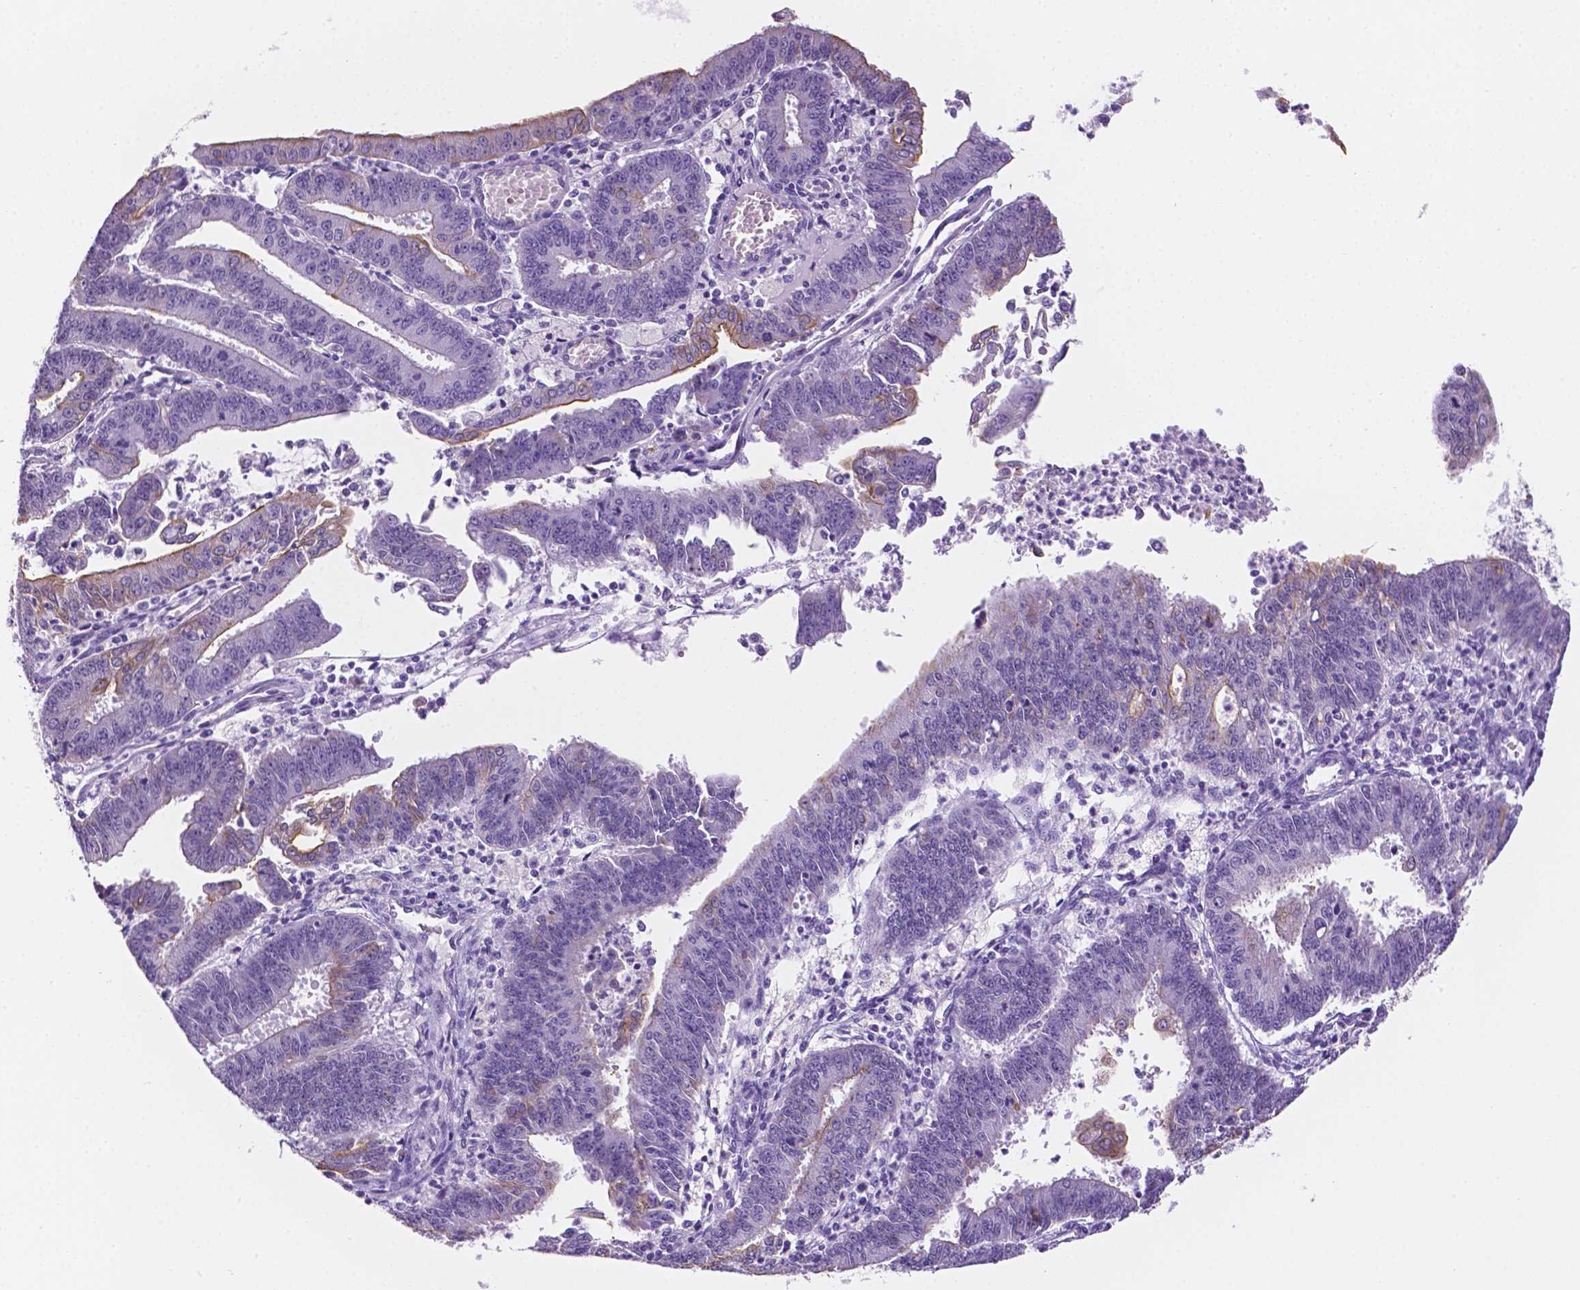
{"staining": {"intensity": "weak", "quantity": "<25%", "location": "cytoplasmic/membranous"}, "tissue": "endometrial cancer", "cell_type": "Tumor cells", "image_type": "cancer", "snomed": [{"axis": "morphology", "description": "Adenocarcinoma, NOS"}, {"axis": "topography", "description": "Endometrium"}], "caption": "Immunohistochemistry image of endometrial cancer stained for a protein (brown), which reveals no expression in tumor cells.", "gene": "PPL", "patient": {"sex": "female", "age": 73}}